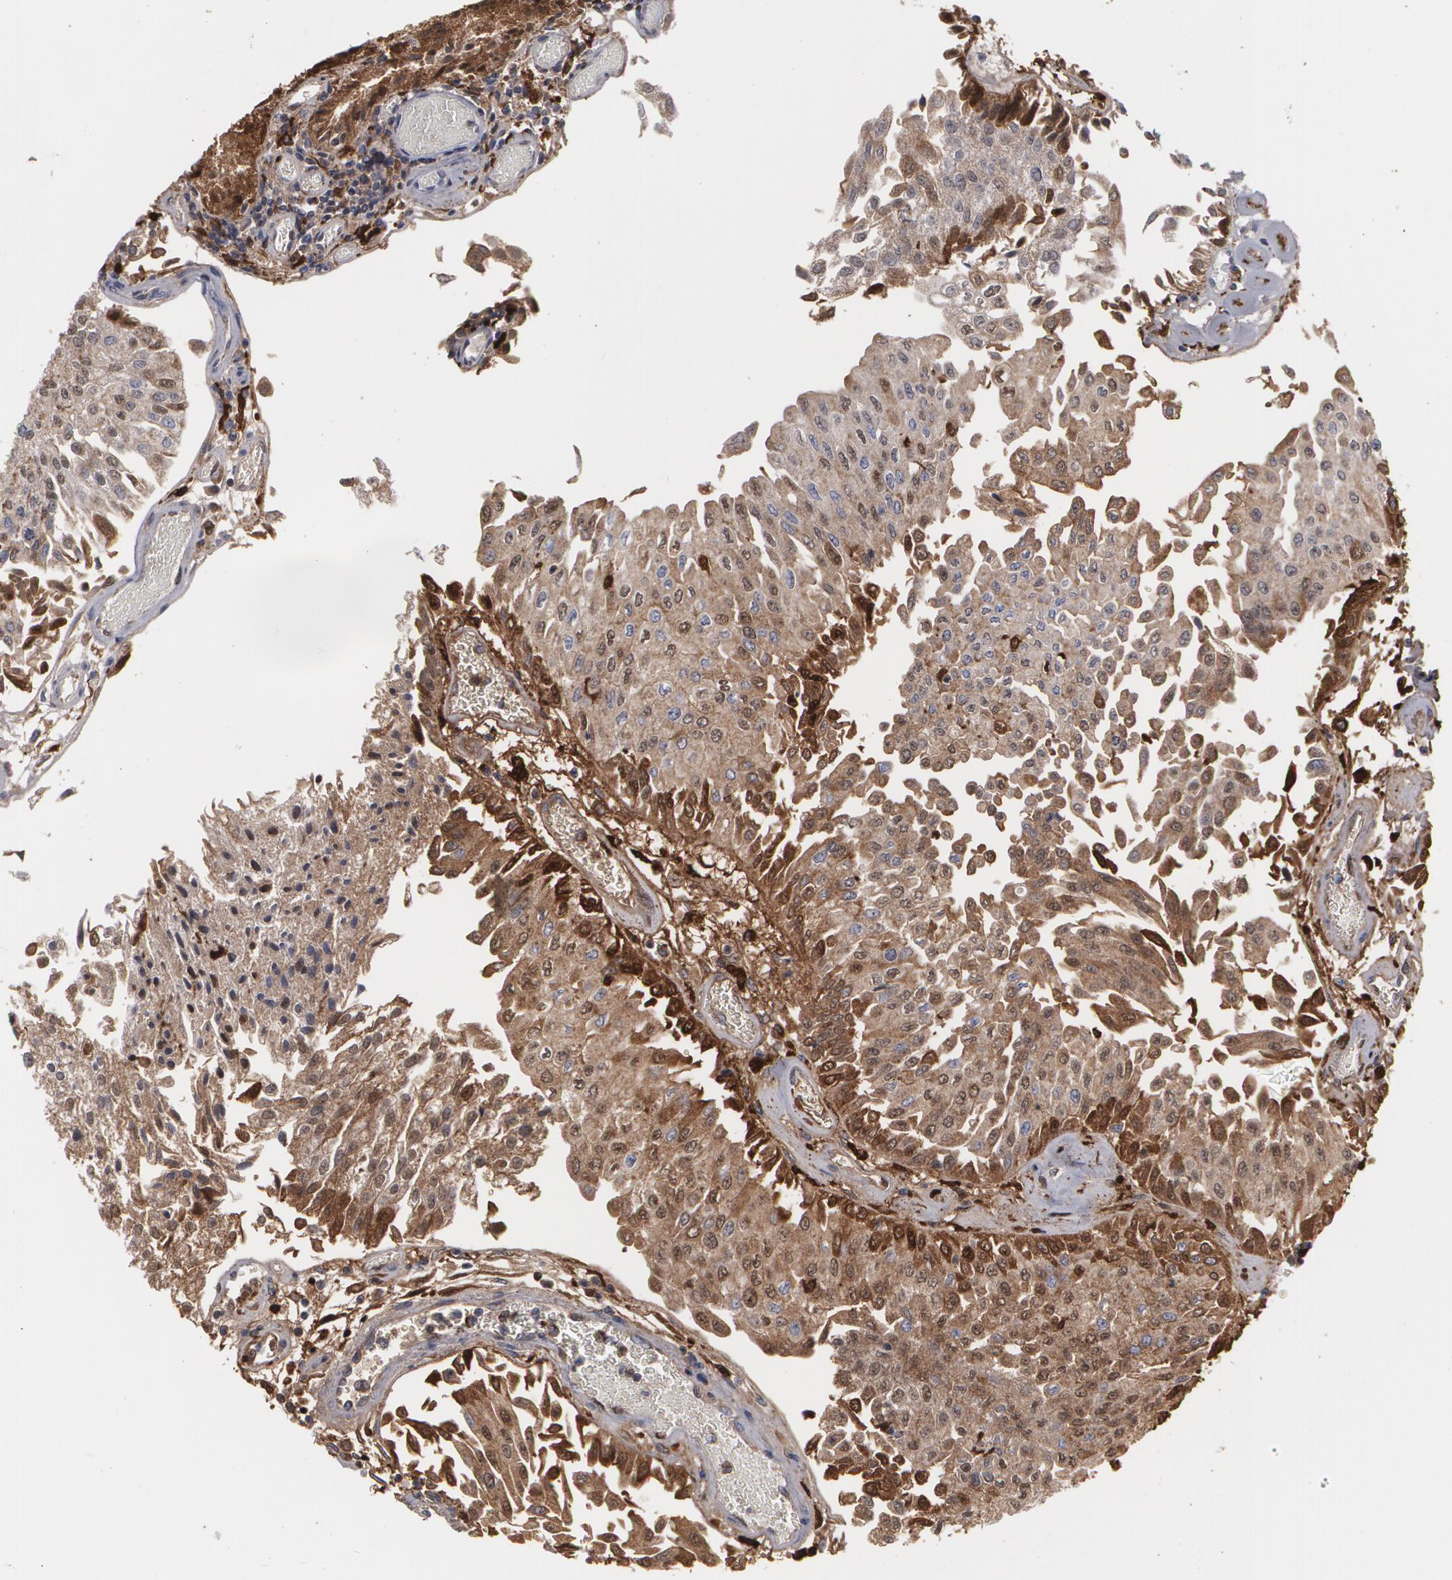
{"staining": {"intensity": "strong", "quantity": ">75%", "location": "cytoplasmic/membranous"}, "tissue": "urothelial cancer", "cell_type": "Tumor cells", "image_type": "cancer", "snomed": [{"axis": "morphology", "description": "Urothelial carcinoma, Low grade"}, {"axis": "topography", "description": "Urinary bladder"}], "caption": "This histopathology image shows urothelial cancer stained with IHC to label a protein in brown. The cytoplasmic/membranous of tumor cells show strong positivity for the protein. Nuclei are counter-stained blue.", "gene": "ODC1", "patient": {"sex": "male", "age": 86}}